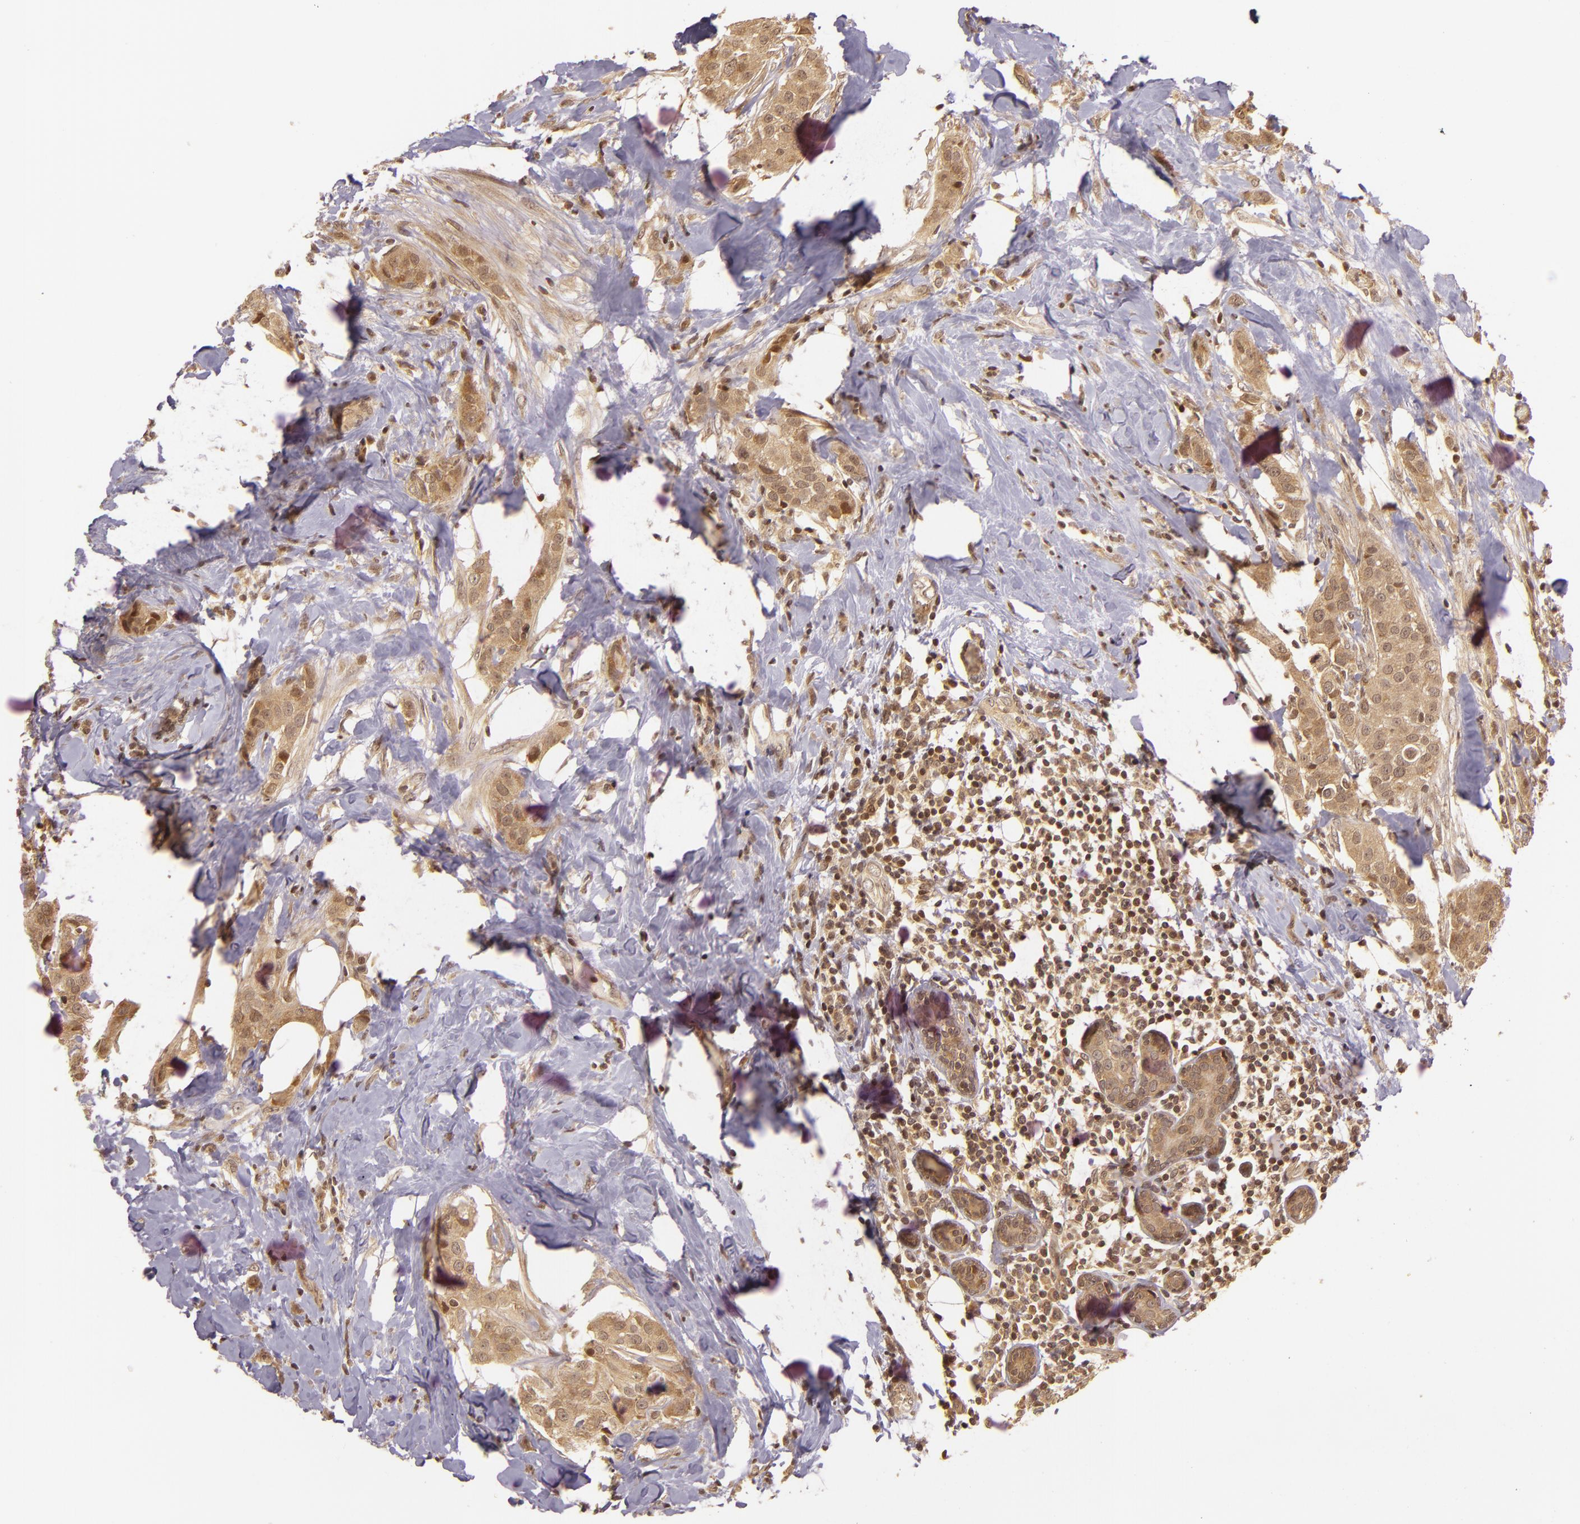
{"staining": {"intensity": "moderate", "quantity": ">75%", "location": "cytoplasmic/membranous,nuclear"}, "tissue": "breast cancer", "cell_type": "Tumor cells", "image_type": "cancer", "snomed": [{"axis": "morphology", "description": "Duct carcinoma"}, {"axis": "topography", "description": "Breast"}], "caption": "Immunohistochemical staining of intraductal carcinoma (breast) exhibits medium levels of moderate cytoplasmic/membranous and nuclear expression in approximately >75% of tumor cells. (DAB (3,3'-diaminobenzidine) = brown stain, brightfield microscopy at high magnification).", "gene": "TXNRD2", "patient": {"sex": "female", "age": 45}}